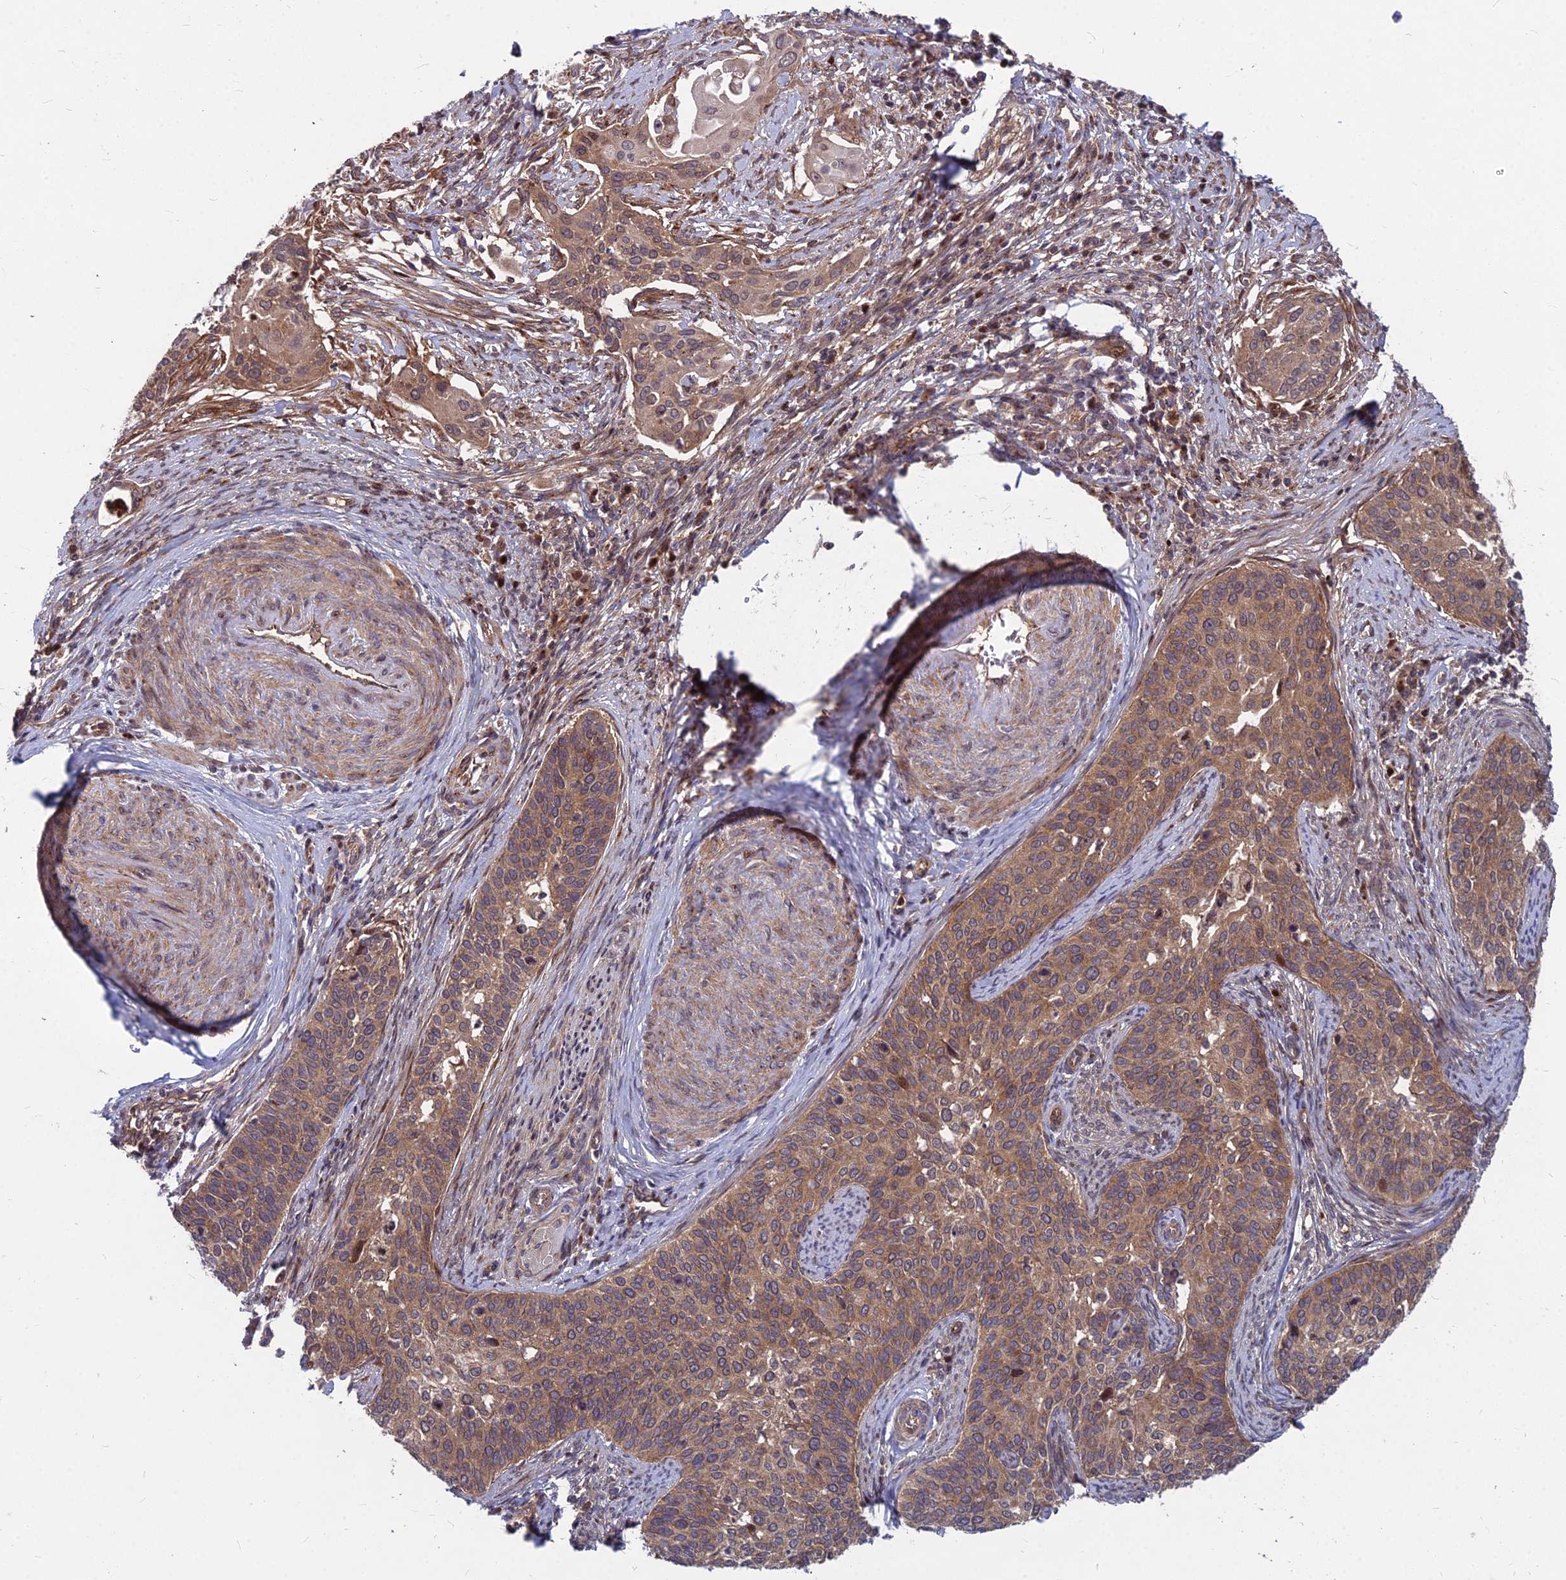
{"staining": {"intensity": "moderate", "quantity": ">75%", "location": "cytoplasmic/membranous"}, "tissue": "cervical cancer", "cell_type": "Tumor cells", "image_type": "cancer", "snomed": [{"axis": "morphology", "description": "Squamous cell carcinoma, NOS"}, {"axis": "topography", "description": "Cervix"}], "caption": "Protein analysis of cervical squamous cell carcinoma tissue shows moderate cytoplasmic/membranous expression in about >75% of tumor cells. The protein of interest is shown in brown color, while the nuclei are stained blue.", "gene": "MFSD8", "patient": {"sex": "female", "age": 44}}